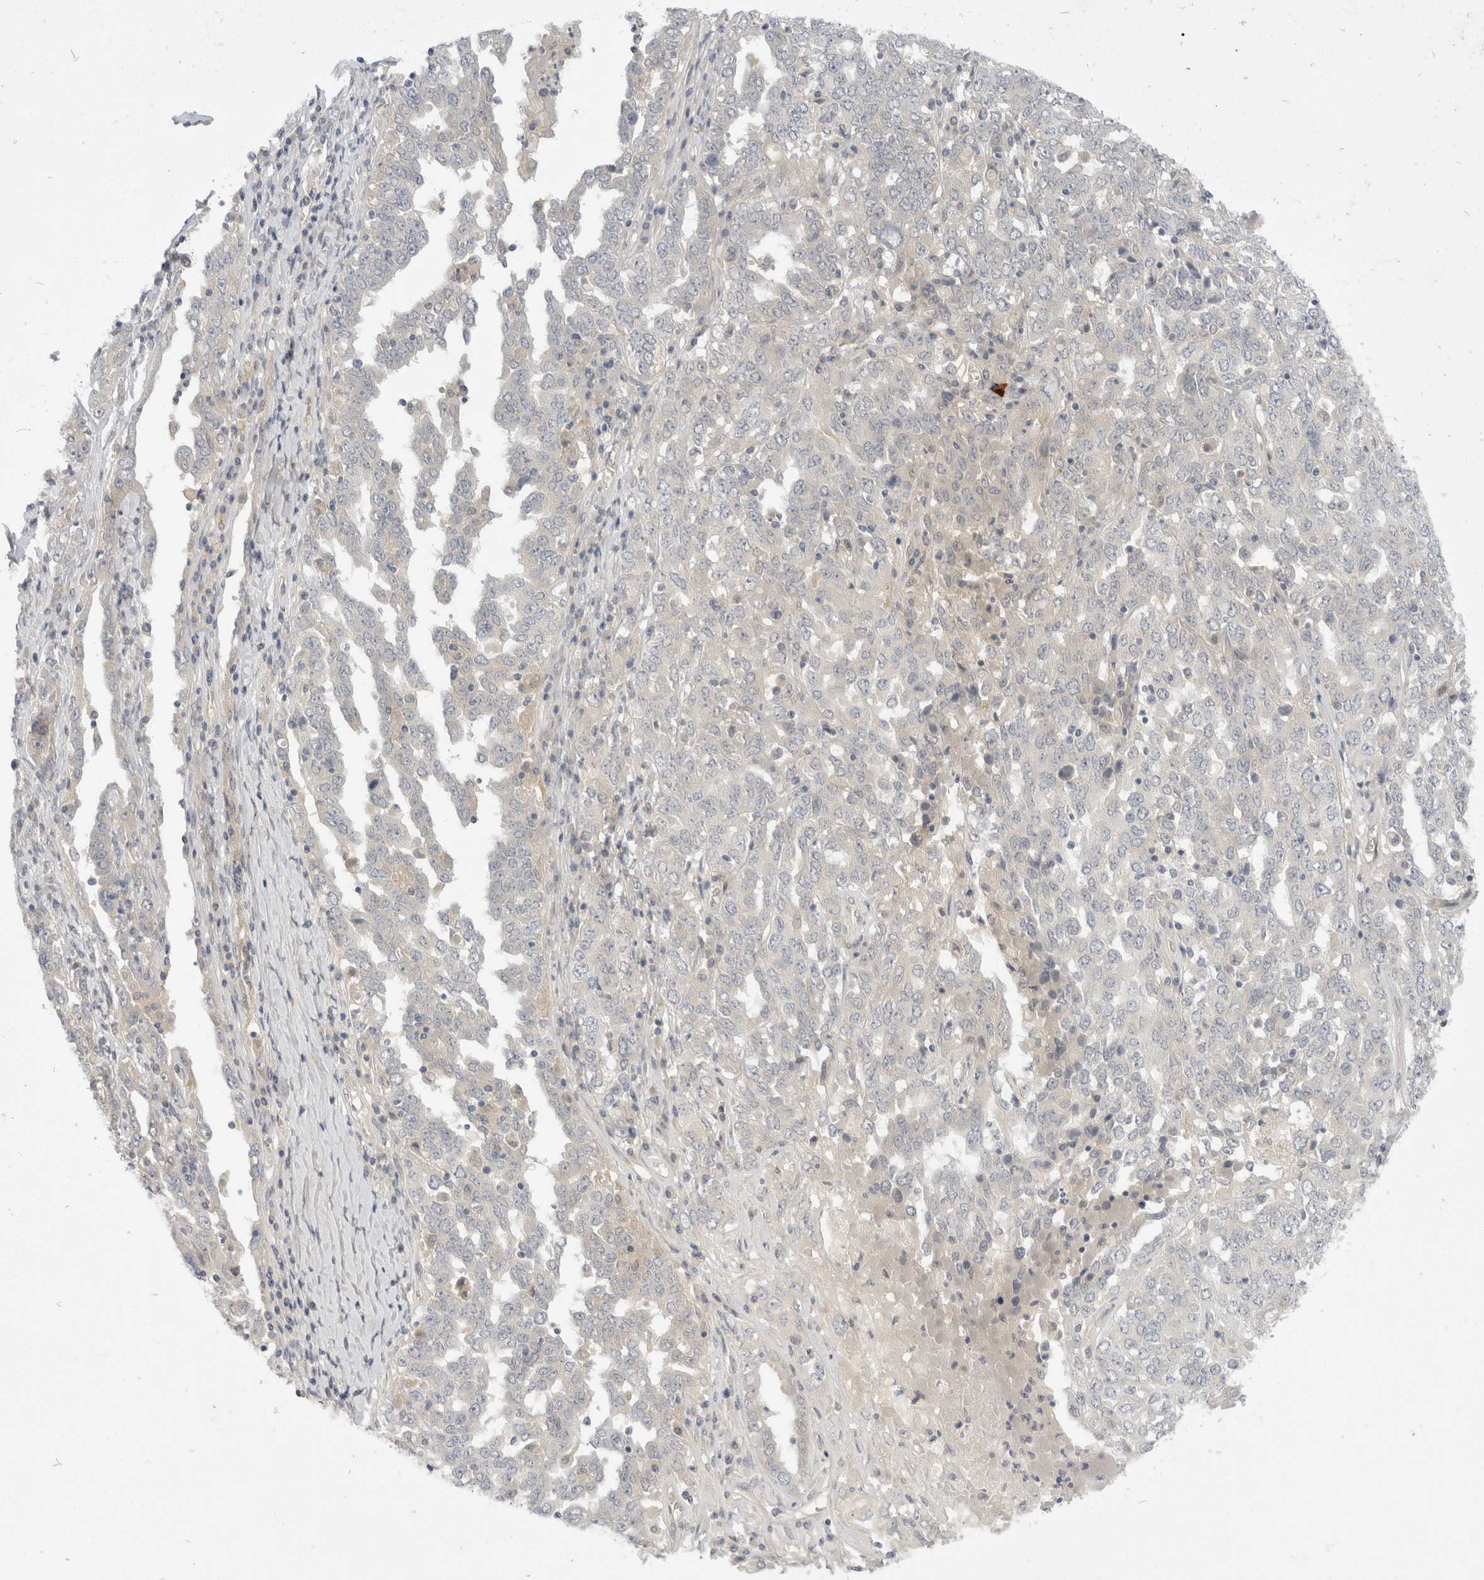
{"staining": {"intensity": "negative", "quantity": "none", "location": "none"}, "tissue": "ovarian cancer", "cell_type": "Tumor cells", "image_type": "cancer", "snomed": [{"axis": "morphology", "description": "Carcinoma, endometroid"}, {"axis": "topography", "description": "Ovary"}], "caption": "An IHC micrograph of ovarian cancer (endometroid carcinoma) is shown. There is no staining in tumor cells of ovarian cancer (endometroid carcinoma).", "gene": "TOM1L2", "patient": {"sex": "female", "age": 62}}